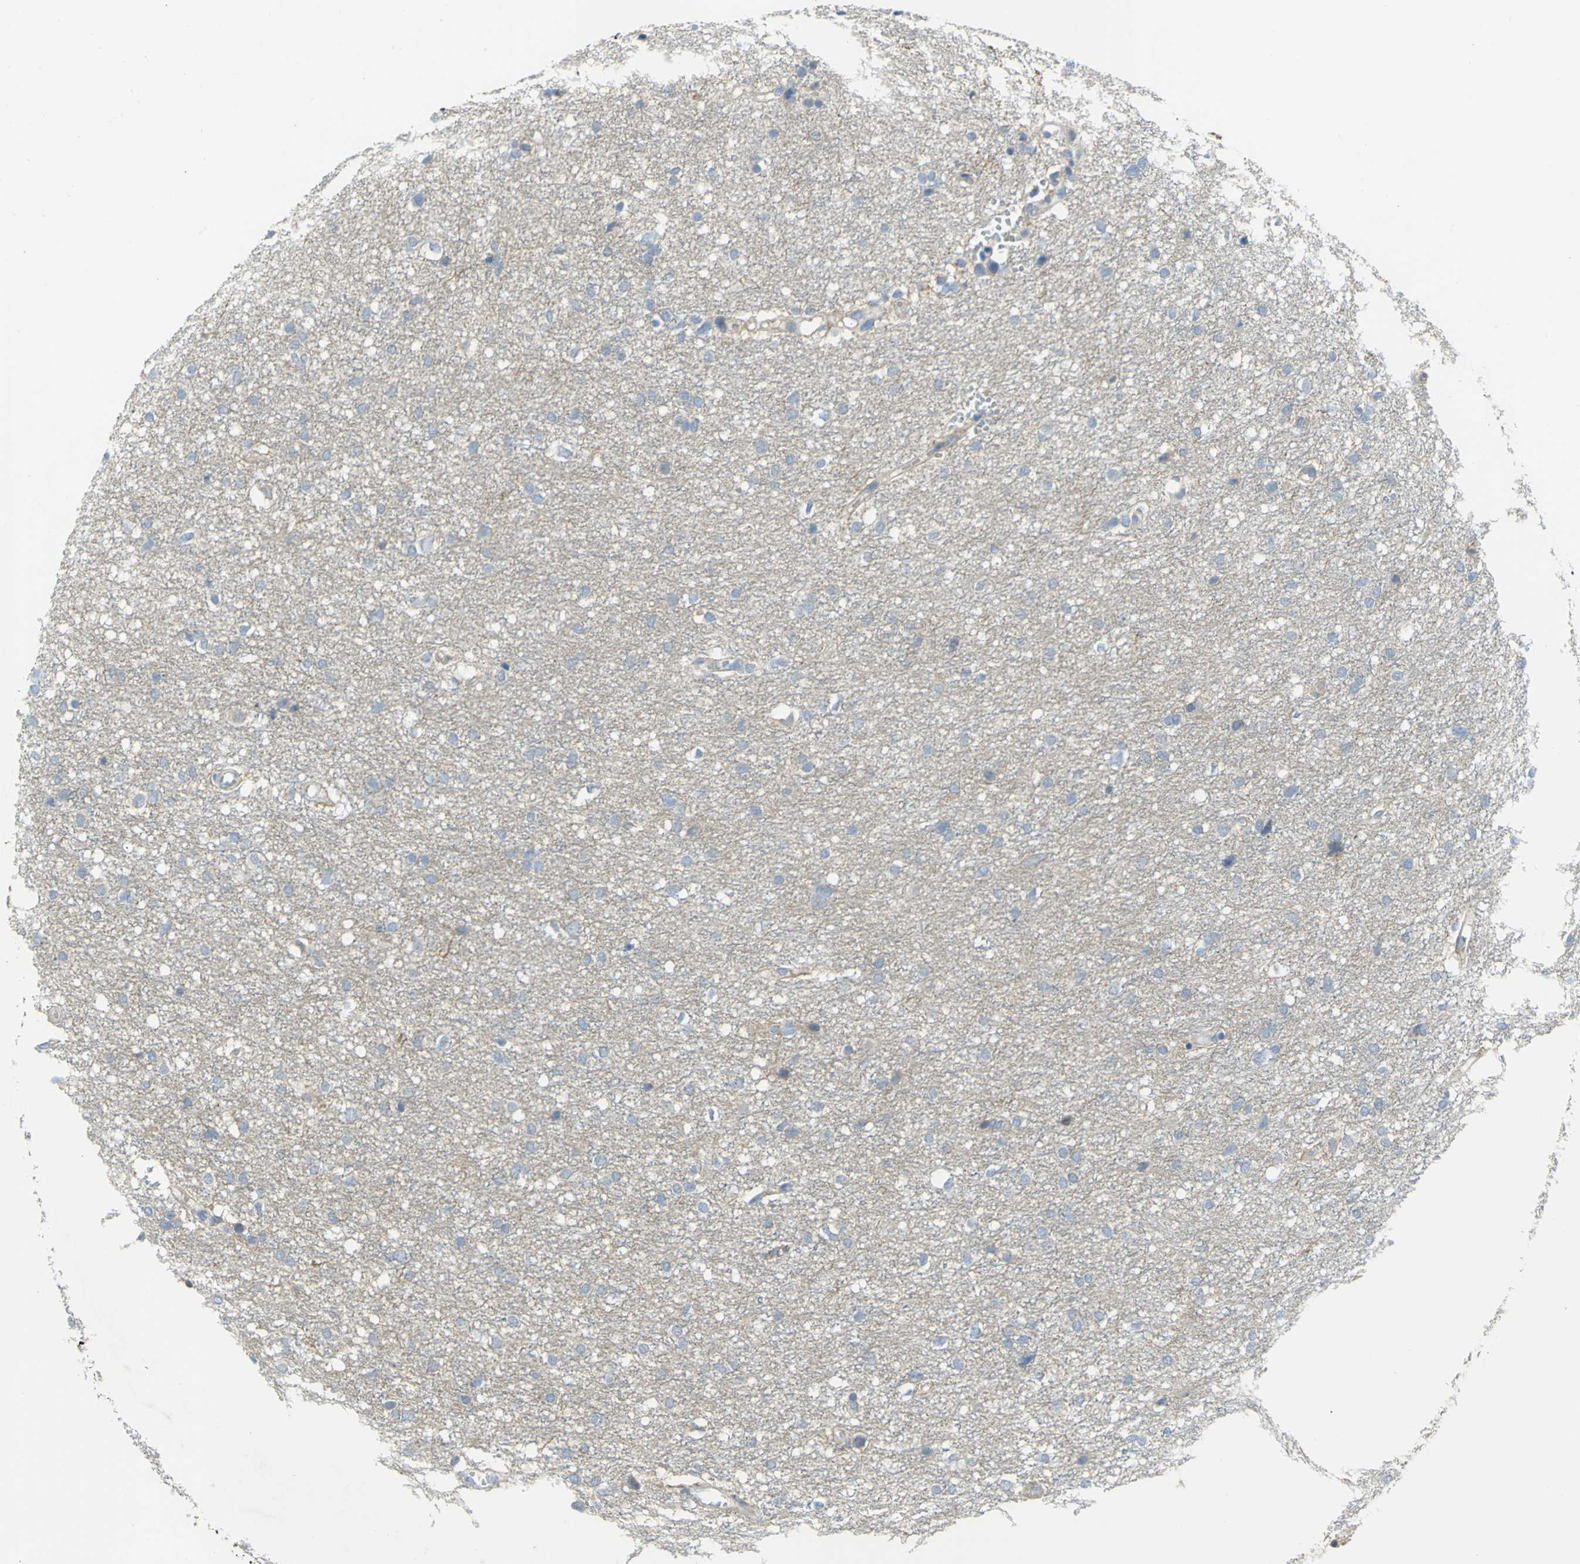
{"staining": {"intensity": "negative", "quantity": "none", "location": "none"}, "tissue": "glioma", "cell_type": "Tumor cells", "image_type": "cancer", "snomed": [{"axis": "morphology", "description": "Glioma, malignant, High grade"}, {"axis": "topography", "description": "Brain"}], "caption": "Tumor cells show no significant protein expression in malignant glioma (high-grade).", "gene": "HTR1F", "patient": {"sex": "female", "age": 59}}